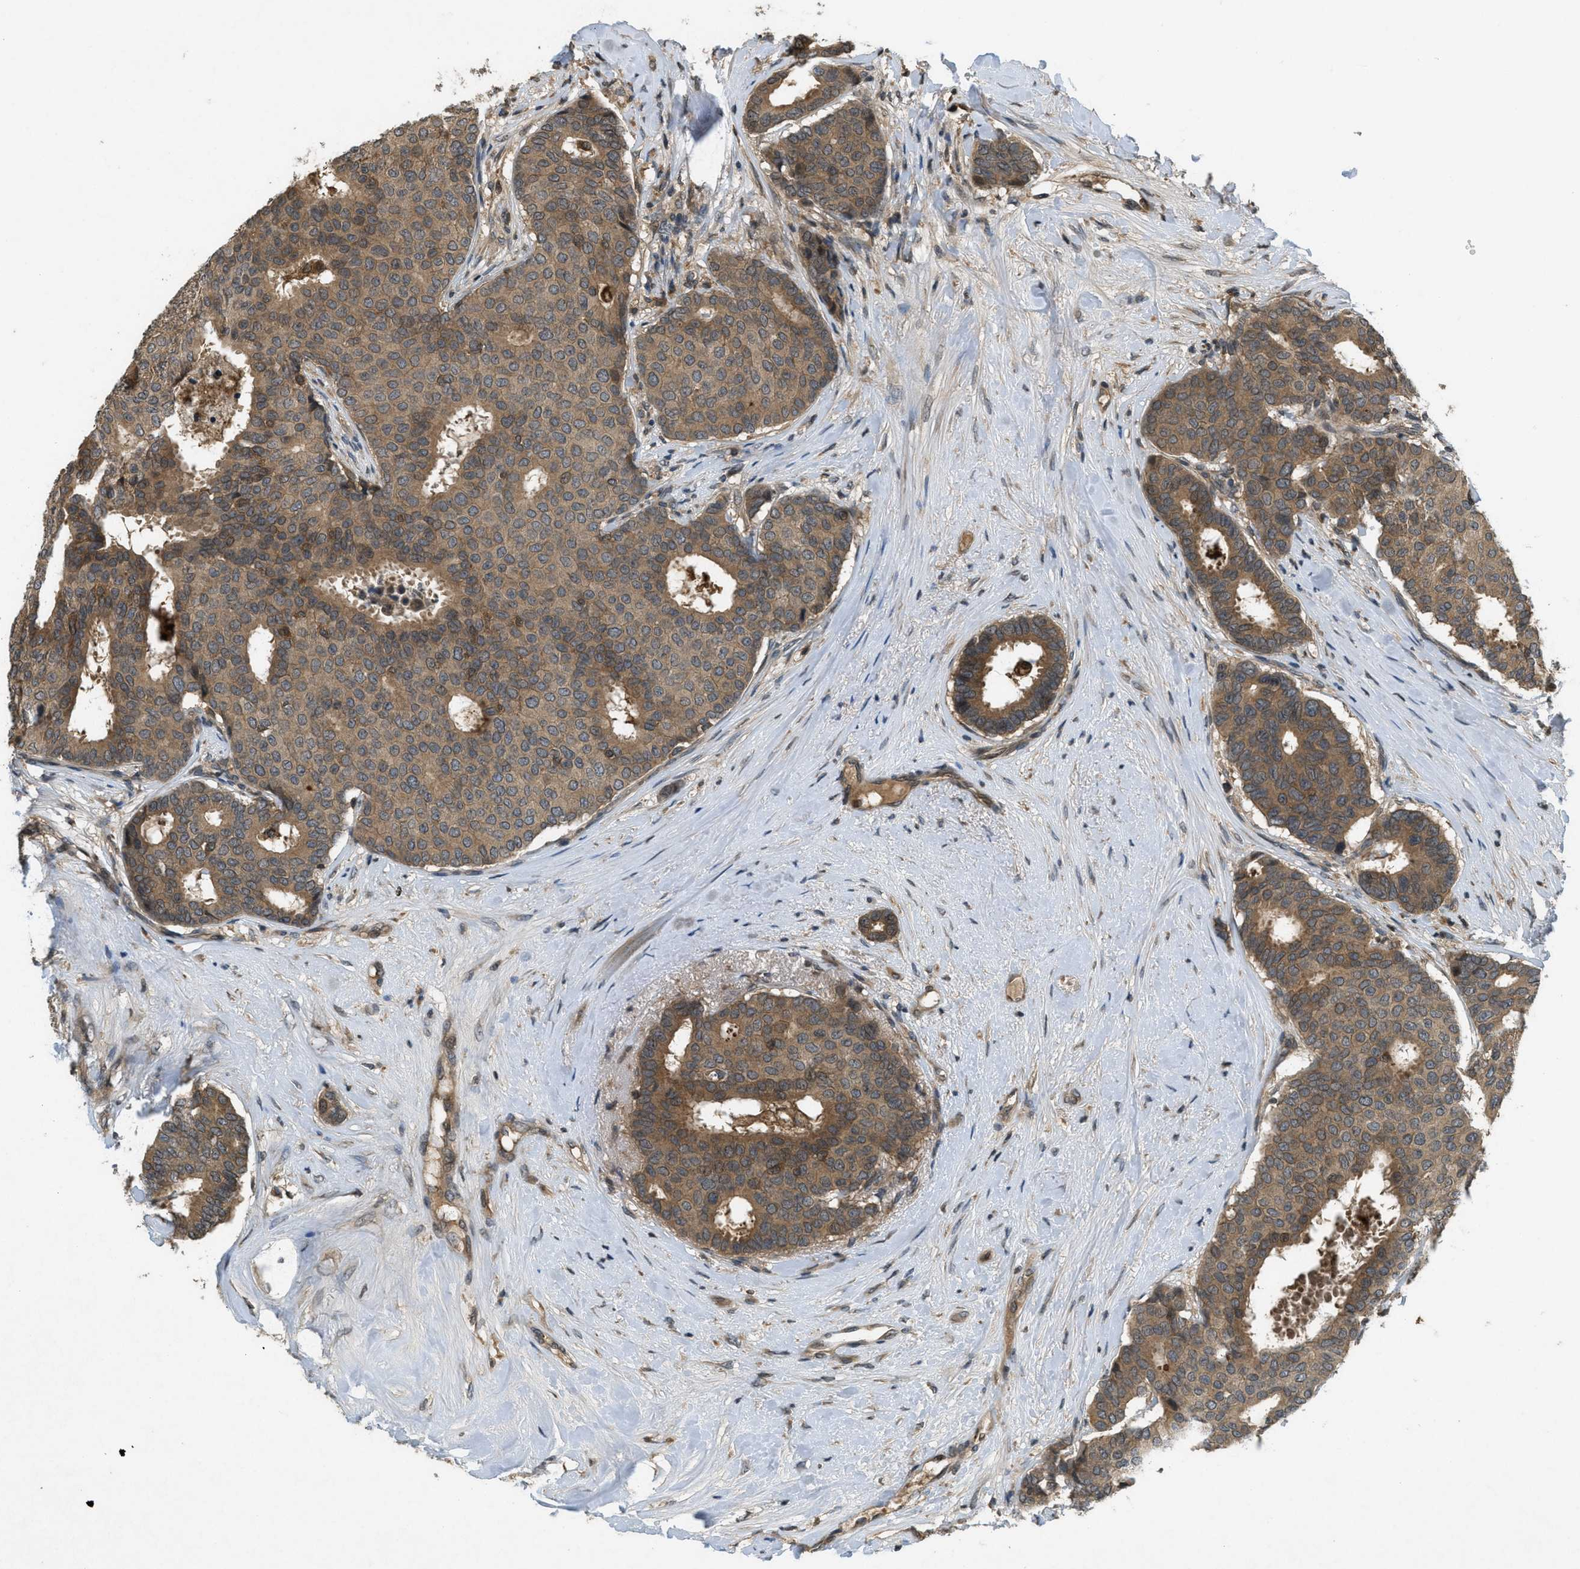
{"staining": {"intensity": "moderate", "quantity": ">75%", "location": "cytoplasmic/membranous"}, "tissue": "breast cancer", "cell_type": "Tumor cells", "image_type": "cancer", "snomed": [{"axis": "morphology", "description": "Duct carcinoma"}, {"axis": "topography", "description": "Breast"}], "caption": "A medium amount of moderate cytoplasmic/membranous staining is appreciated in approximately >75% of tumor cells in intraductal carcinoma (breast) tissue.", "gene": "ATG7", "patient": {"sex": "female", "age": 75}}